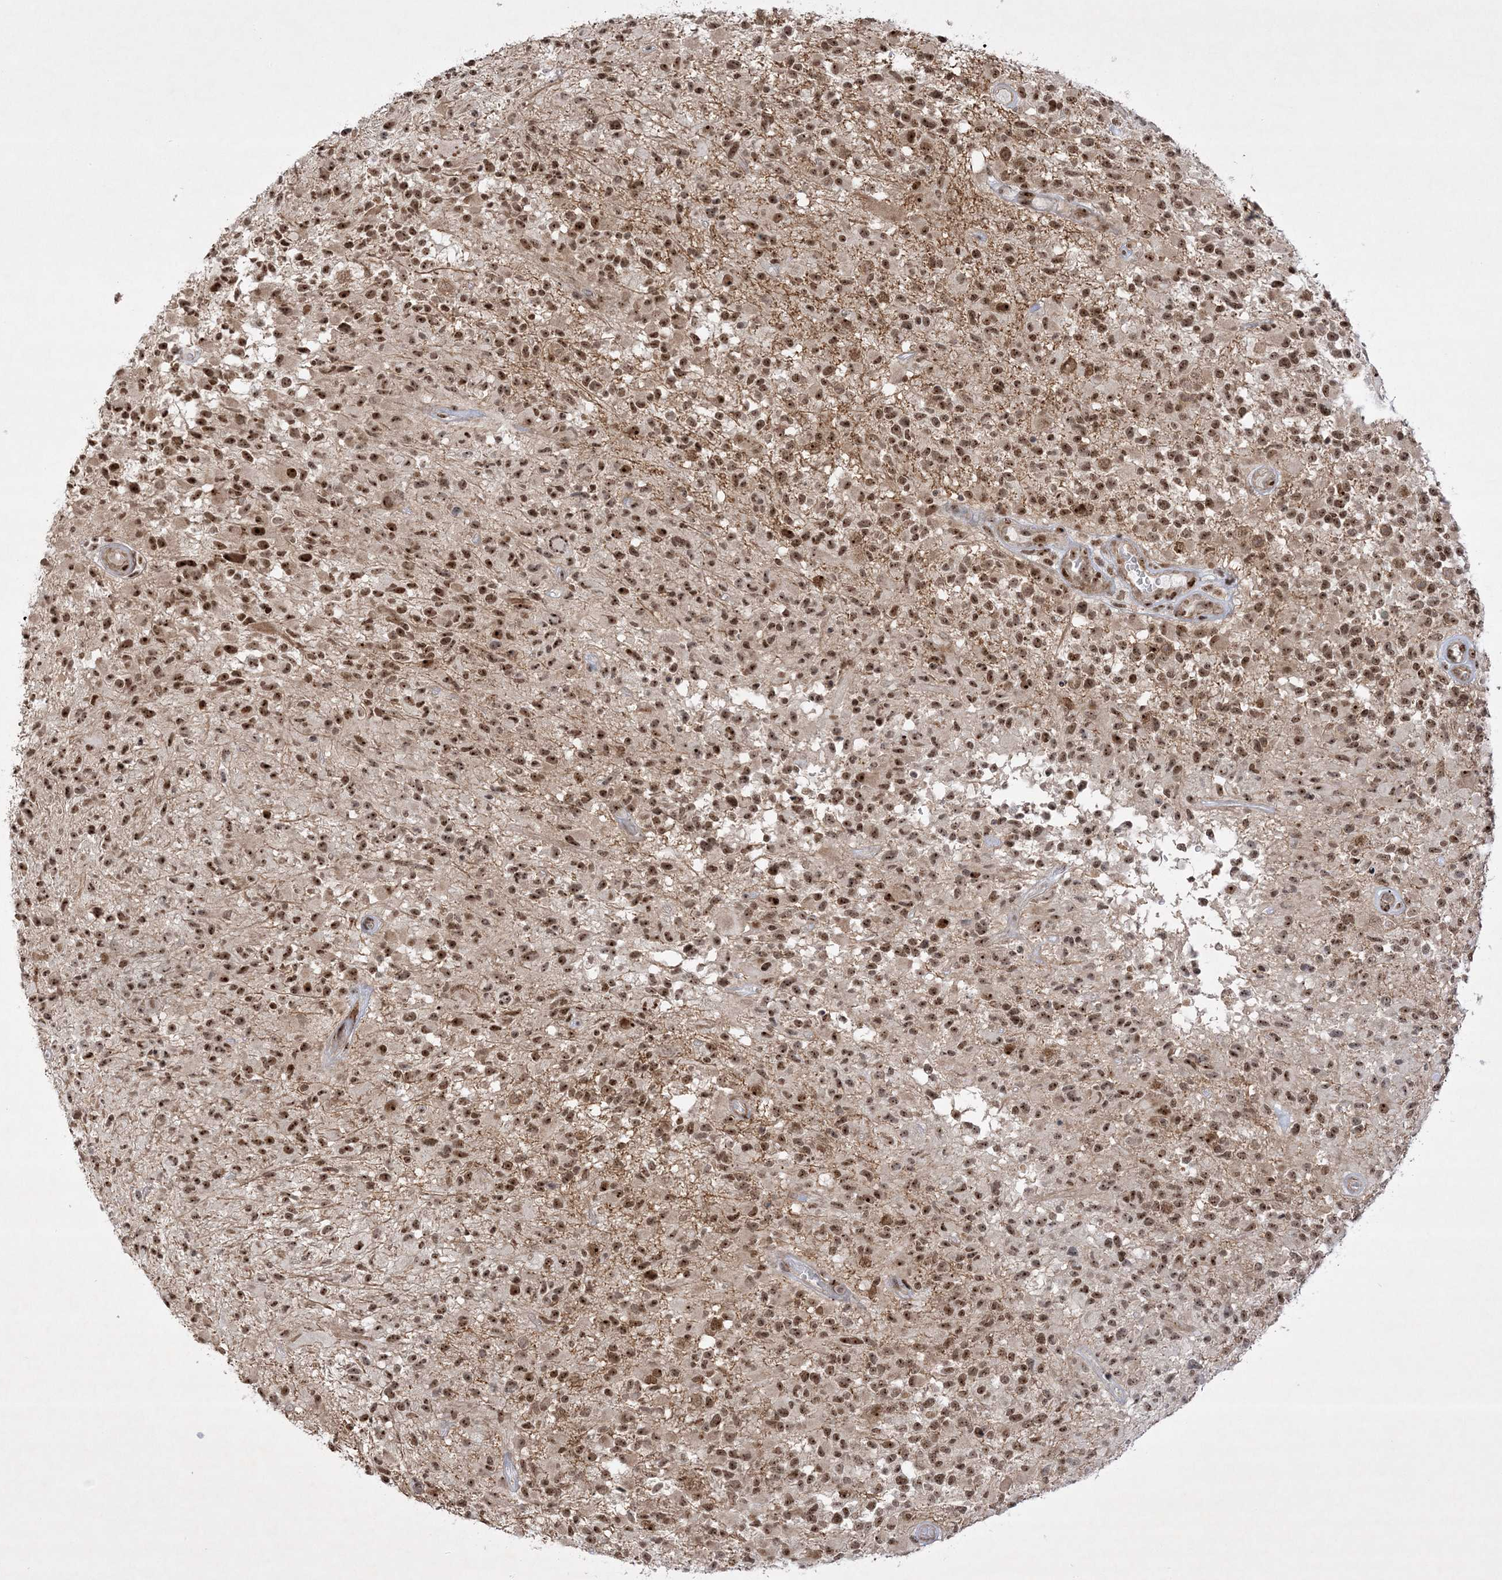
{"staining": {"intensity": "moderate", "quantity": ">75%", "location": "nuclear"}, "tissue": "glioma", "cell_type": "Tumor cells", "image_type": "cancer", "snomed": [{"axis": "morphology", "description": "Glioma, malignant, High grade"}, {"axis": "morphology", "description": "Glioblastoma, NOS"}, {"axis": "topography", "description": "Brain"}], "caption": "The immunohistochemical stain labels moderate nuclear positivity in tumor cells of glioma tissue.", "gene": "NPM3", "patient": {"sex": "male", "age": 60}}